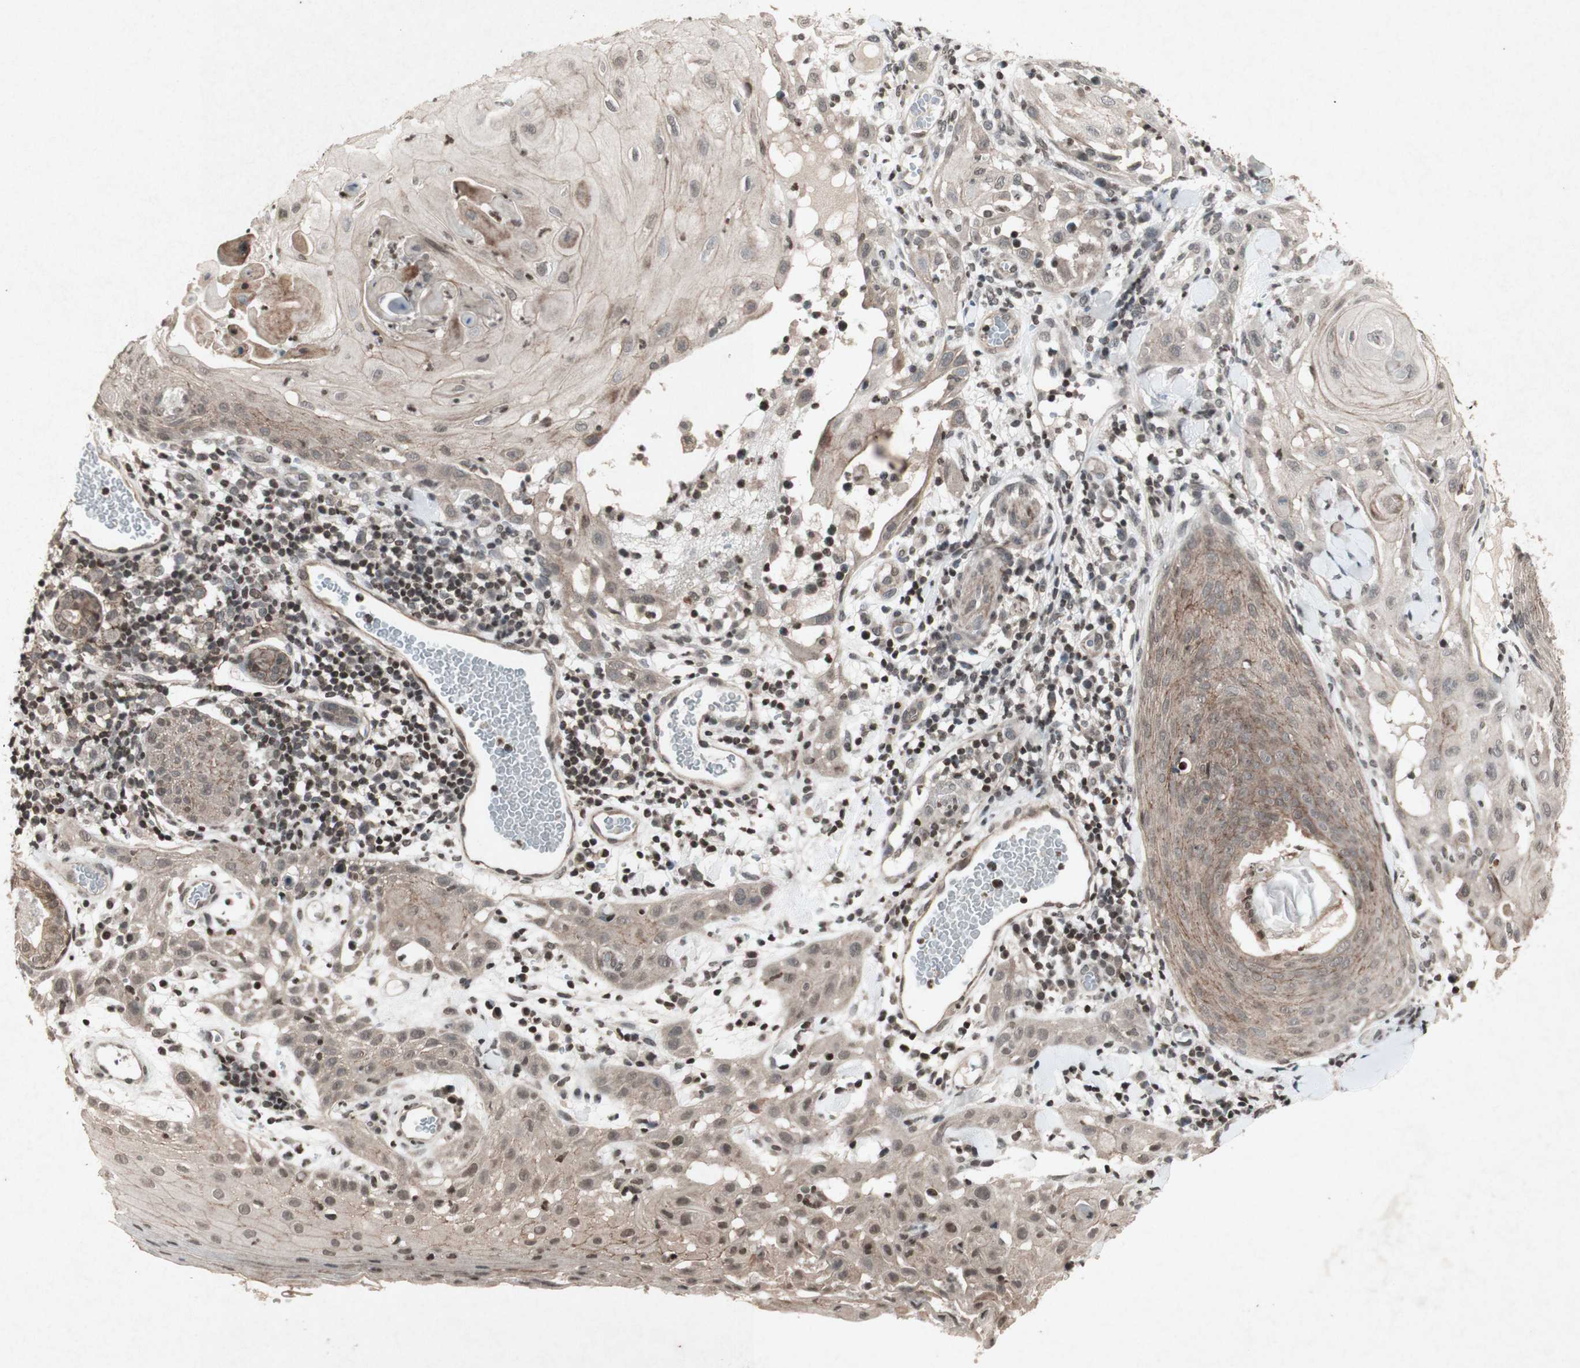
{"staining": {"intensity": "weak", "quantity": ">75%", "location": "cytoplasmic/membranous"}, "tissue": "skin cancer", "cell_type": "Tumor cells", "image_type": "cancer", "snomed": [{"axis": "morphology", "description": "Squamous cell carcinoma, NOS"}, {"axis": "topography", "description": "Skin"}], "caption": "Squamous cell carcinoma (skin) stained for a protein (brown) shows weak cytoplasmic/membranous positive positivity in about >75% of tumor cells.", "gene": "PLXNA1", "patient": {"sex": "male", "age": 24}}